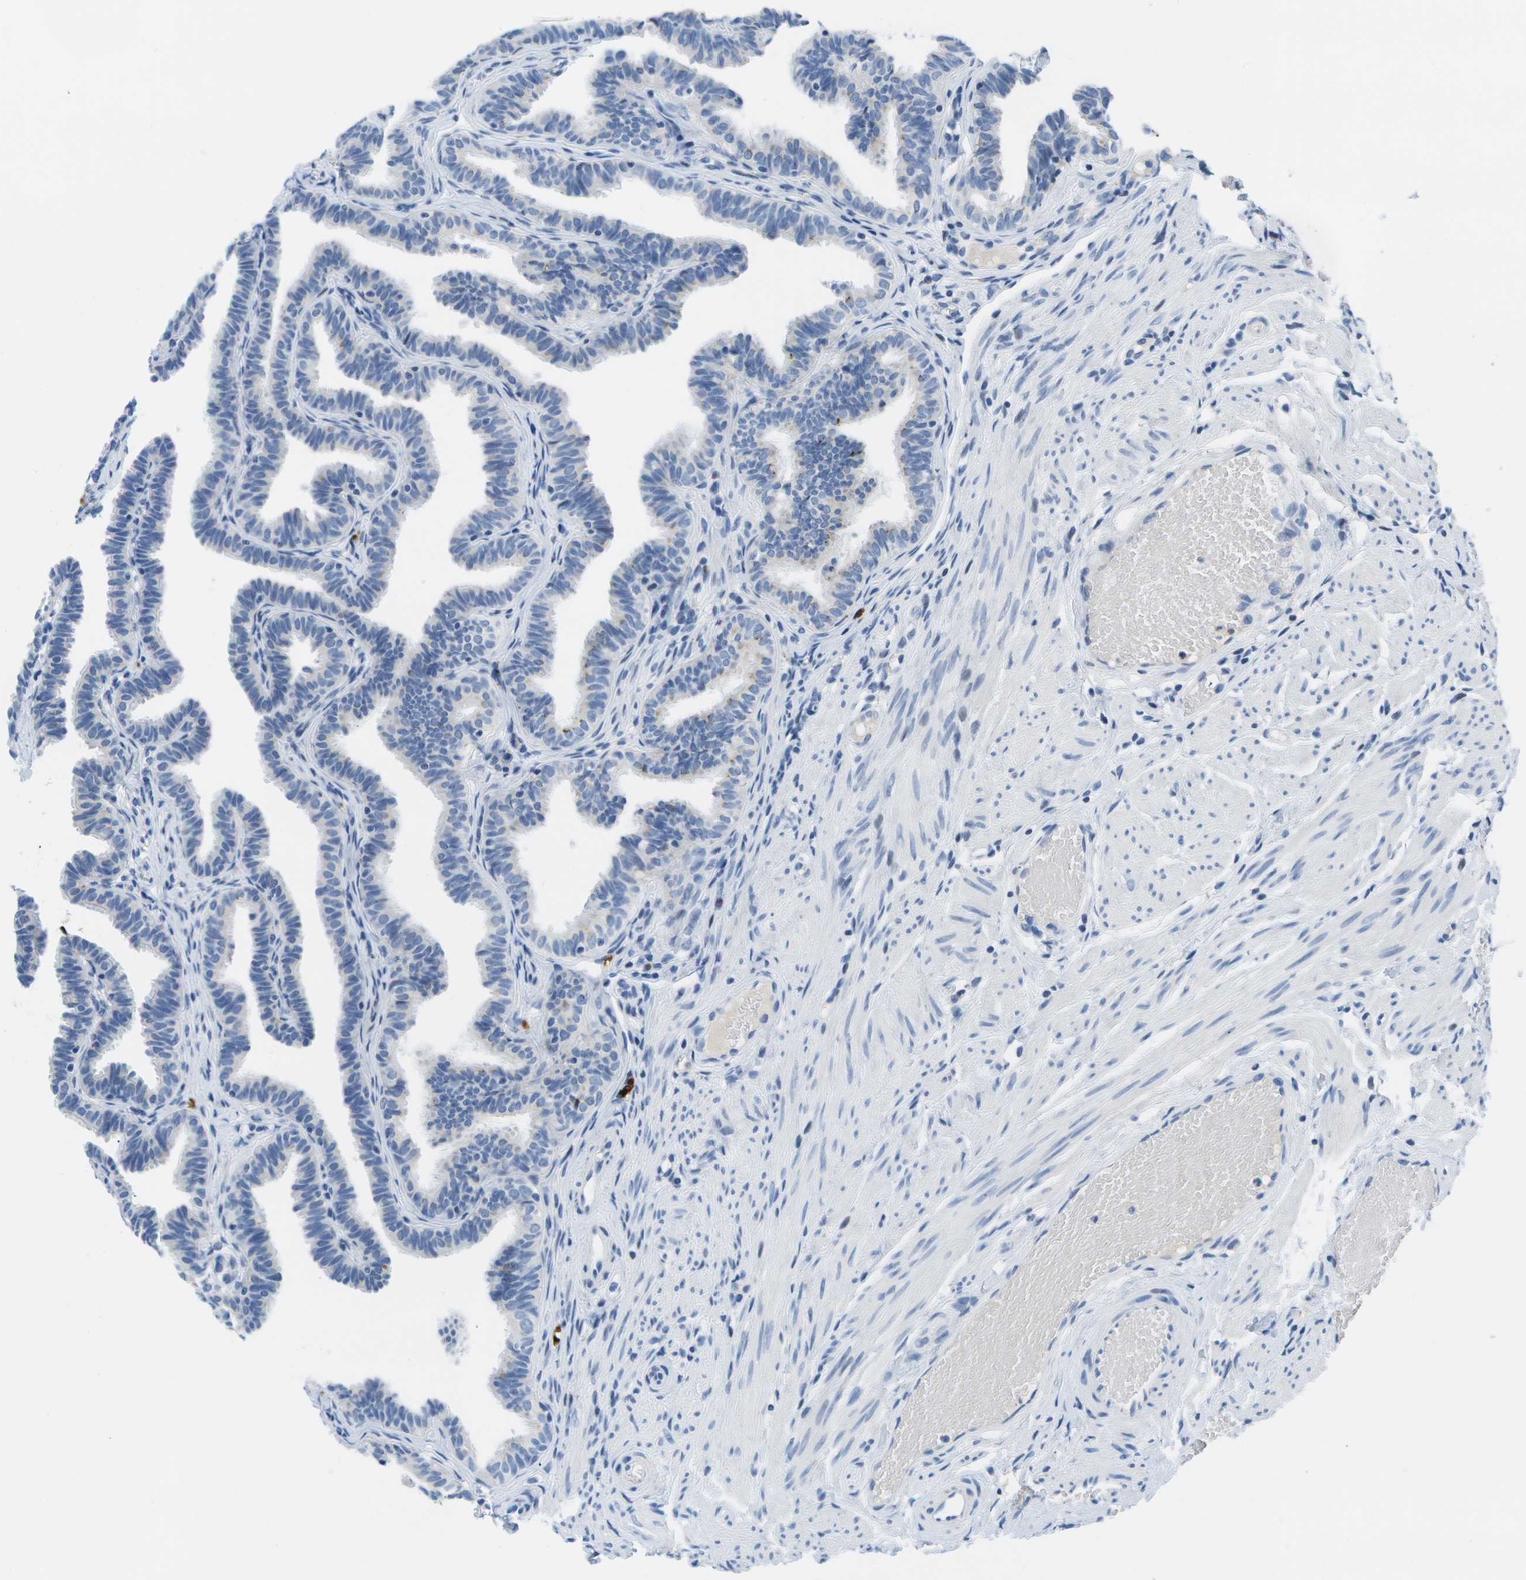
{"staining": {"intensity": "negative", "quantity": "none", "location": "none"}, "tissue": "fallopian tube", "cell_type": "Glandular cells", "image_type": "normal", "snomed": [{"axis": "morphology", "description": "Normal tissue, NOS"}, {"axis": "topography", "description": "Fallopian tube"}, {"axis": "topography", "description": "Ovary"}], "caption": "Image shows no significant protein positivity in glandular cells of normal fallopian tube. Brightfield microscopy of immunohistochemistry stained with DAB (3,3'-diaminobenzidine) (brown) and hematoxylin (blue), captured at high magnification.", "gene": "MS4A1", "patient": {"sex": "female", "age": 23}}